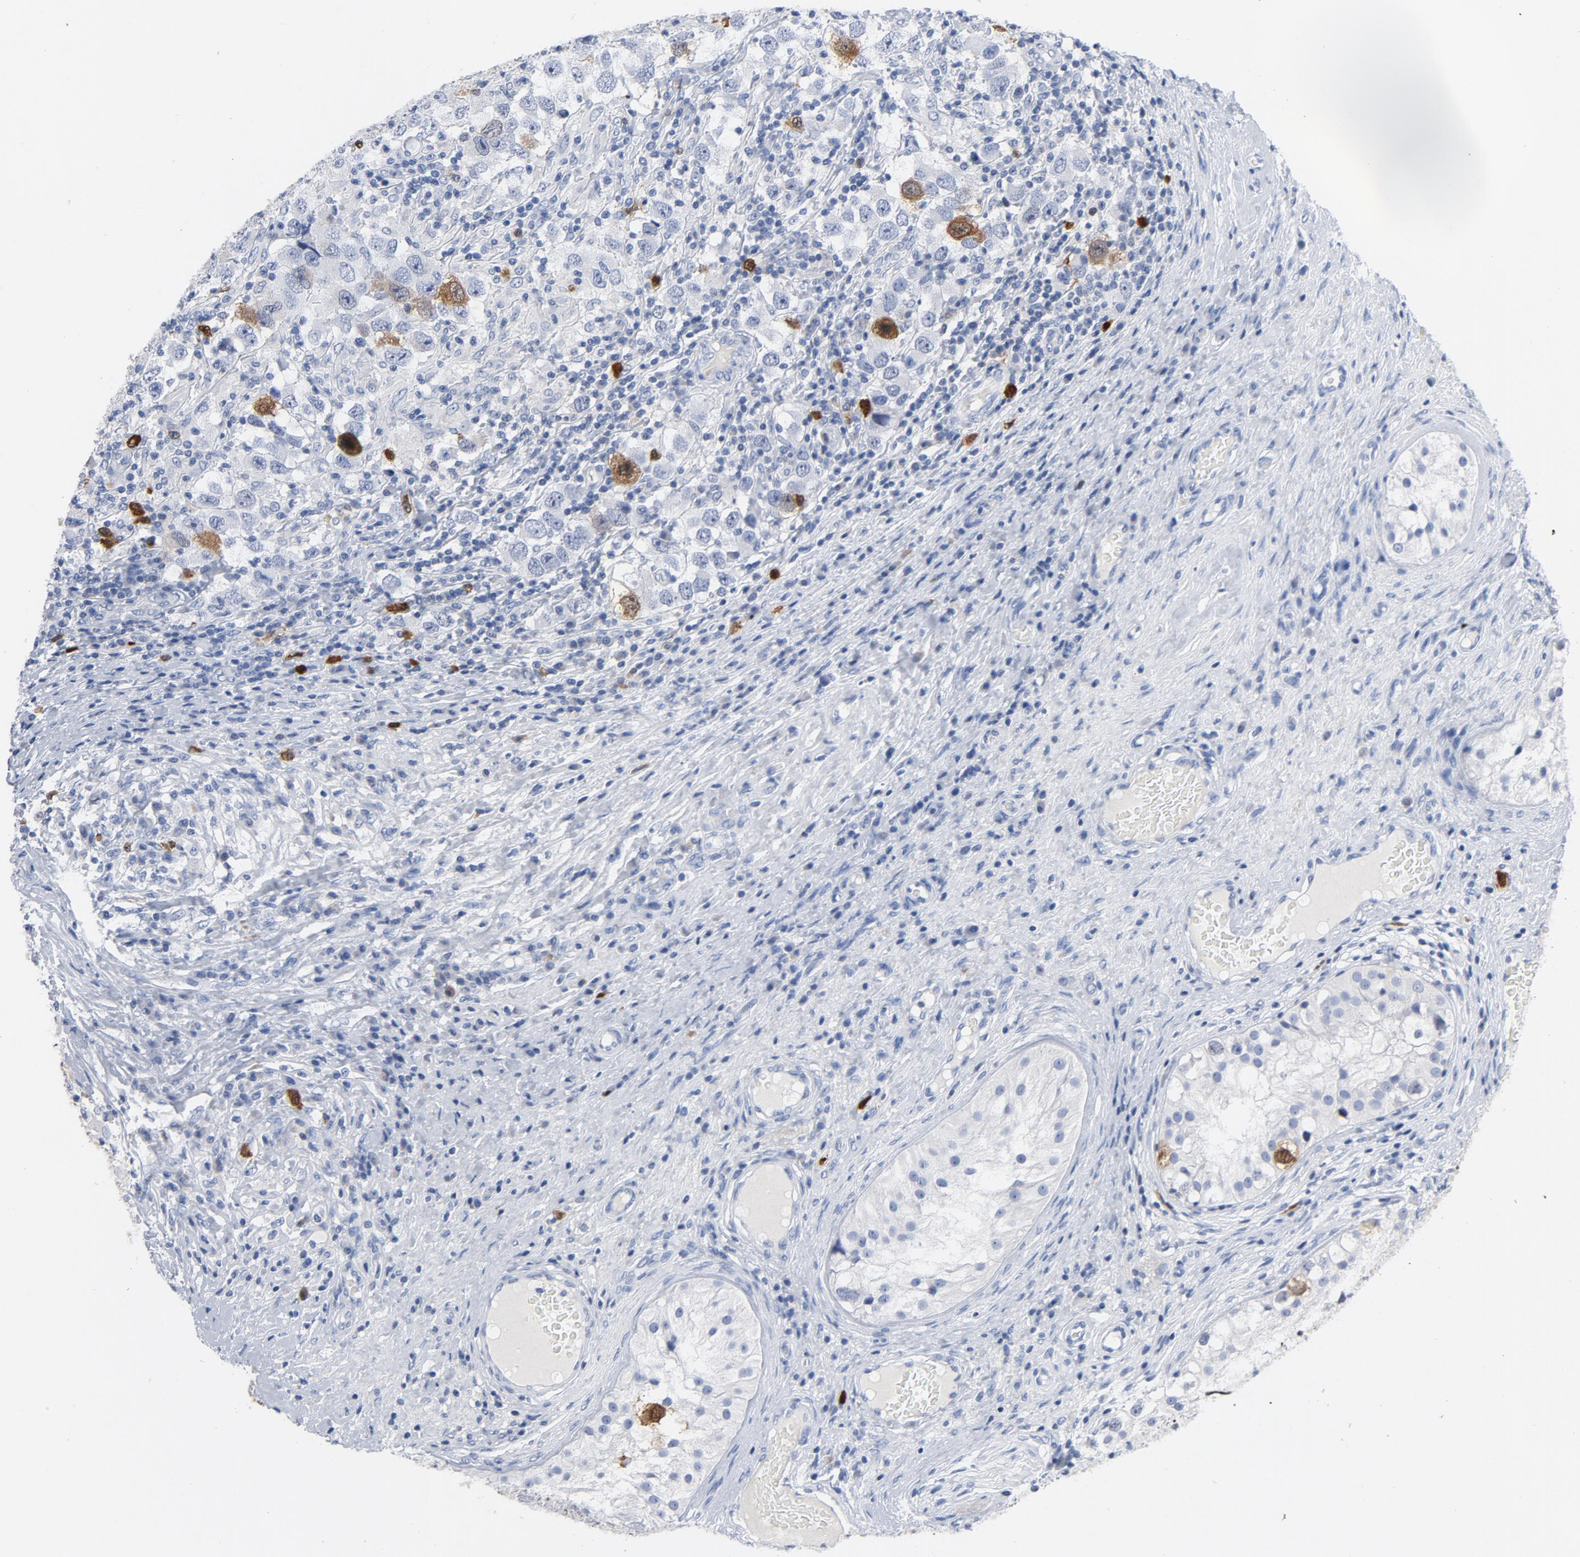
{"staining": {"intensity": "moderate", "quantity": "<25%", "location": "nuclear"}, "tissue": "testis cancer", "cell_type": "Tumor cells", "image_type": "cancer", "snomed": [{"axis": "morphology", "description": "Carcinoma, Embryonal, NOS"}, {"axis": "topography", "description": "Testis"}], "caption": "Immunohistochemical staining of human testis cancer reveals moderate nuclear protein staining in approximately <25% of tumor cells. Immunohistochemistry stains the protein in brown and the nuclei are stained blue.", "gene": "CDC20", "patient": {"sex": "male", "age": 21}}